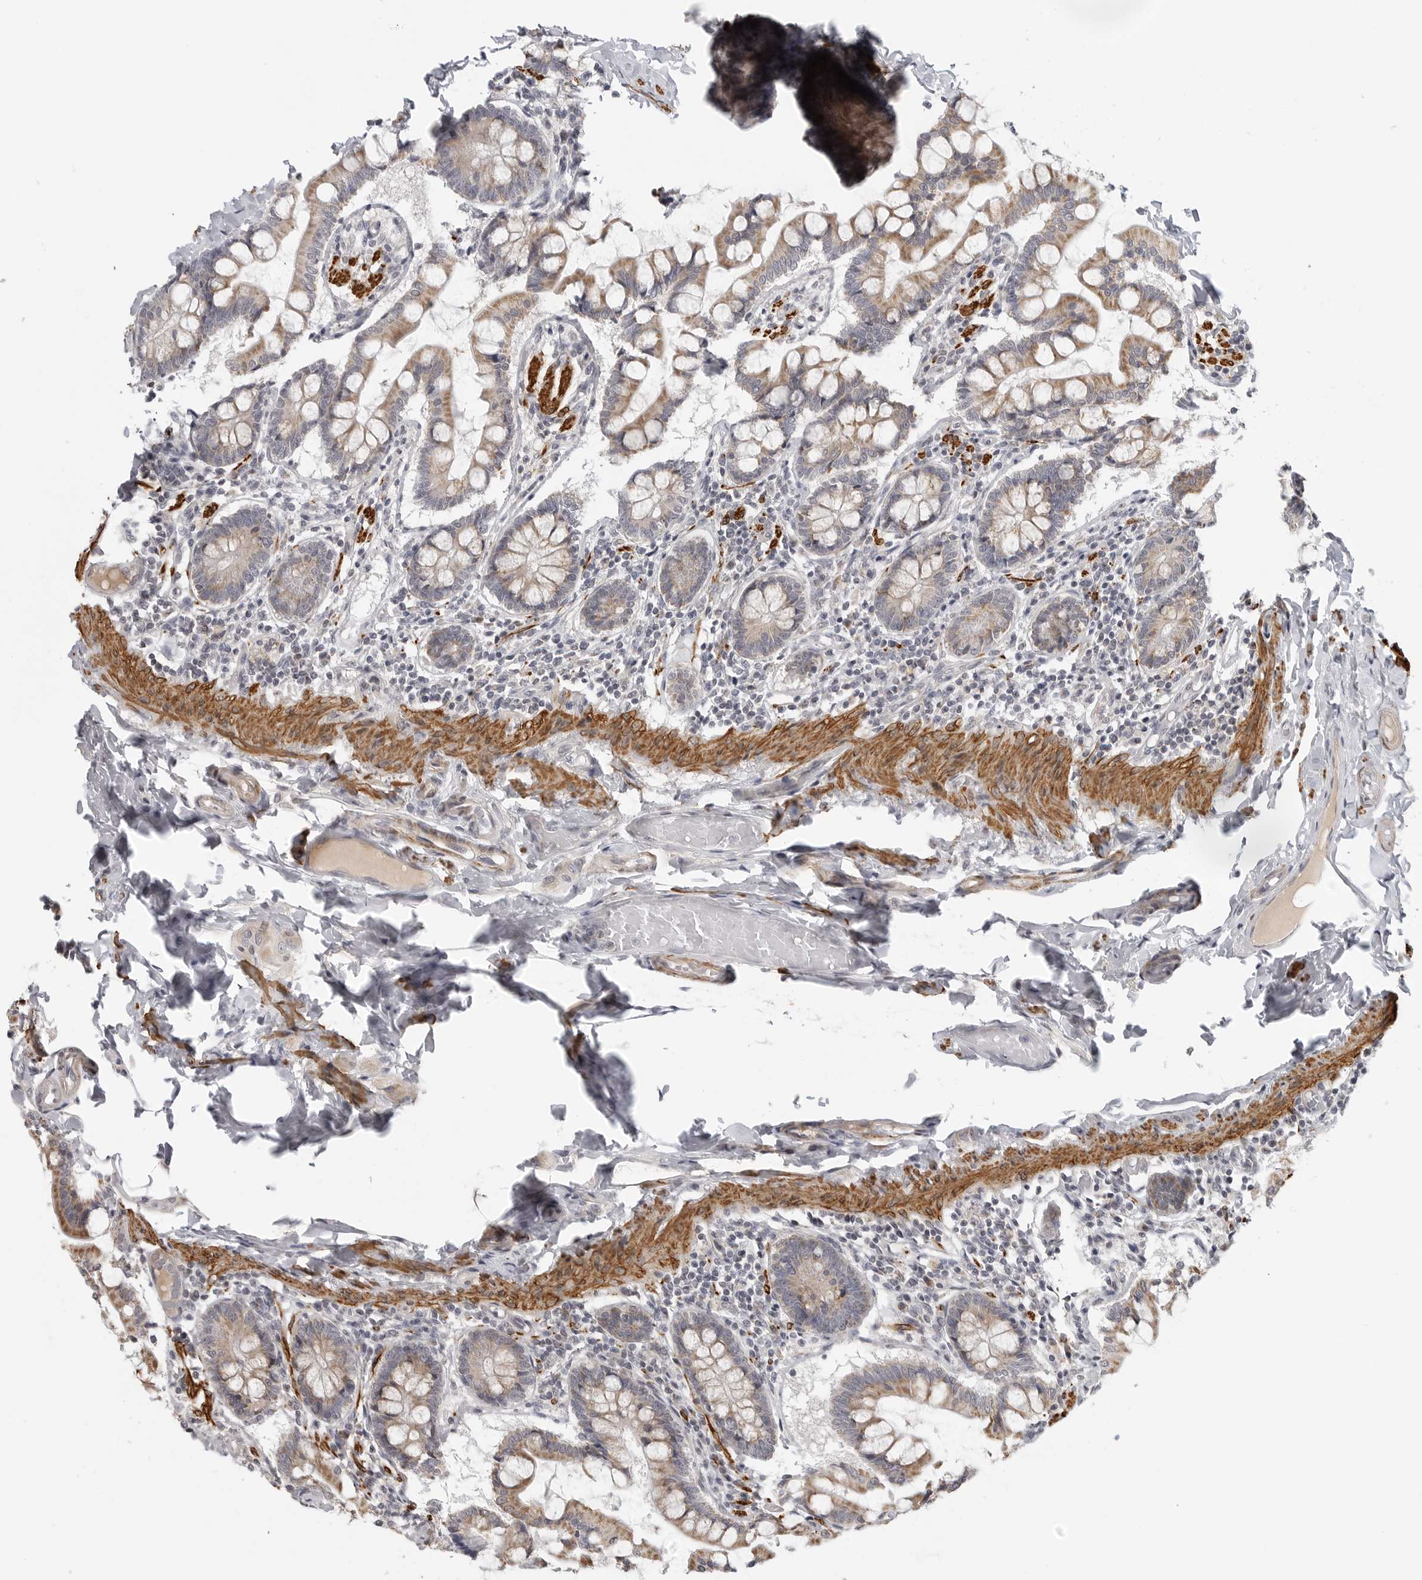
{"staining": {"intensity": "weak", "quantity": ">75%", "location": "cytoplasmic/membranous"}, "tissue": "small intestine", "cell_type": "Glandular cells", "image_type": "normal", "snomed": [{"axis": "morphology", "description": "Normal tissue, NOS"}, {"axis": "topography", "description": "Small intestine"}], "caption": "DAB immunohistochemical staining of benign human small intestine shows weak cytoplasmic/membranous protein staining in about >75% of glandular cells.", "gene": "MAP7D1", "patient": {"sex": "male", "age": 41}}